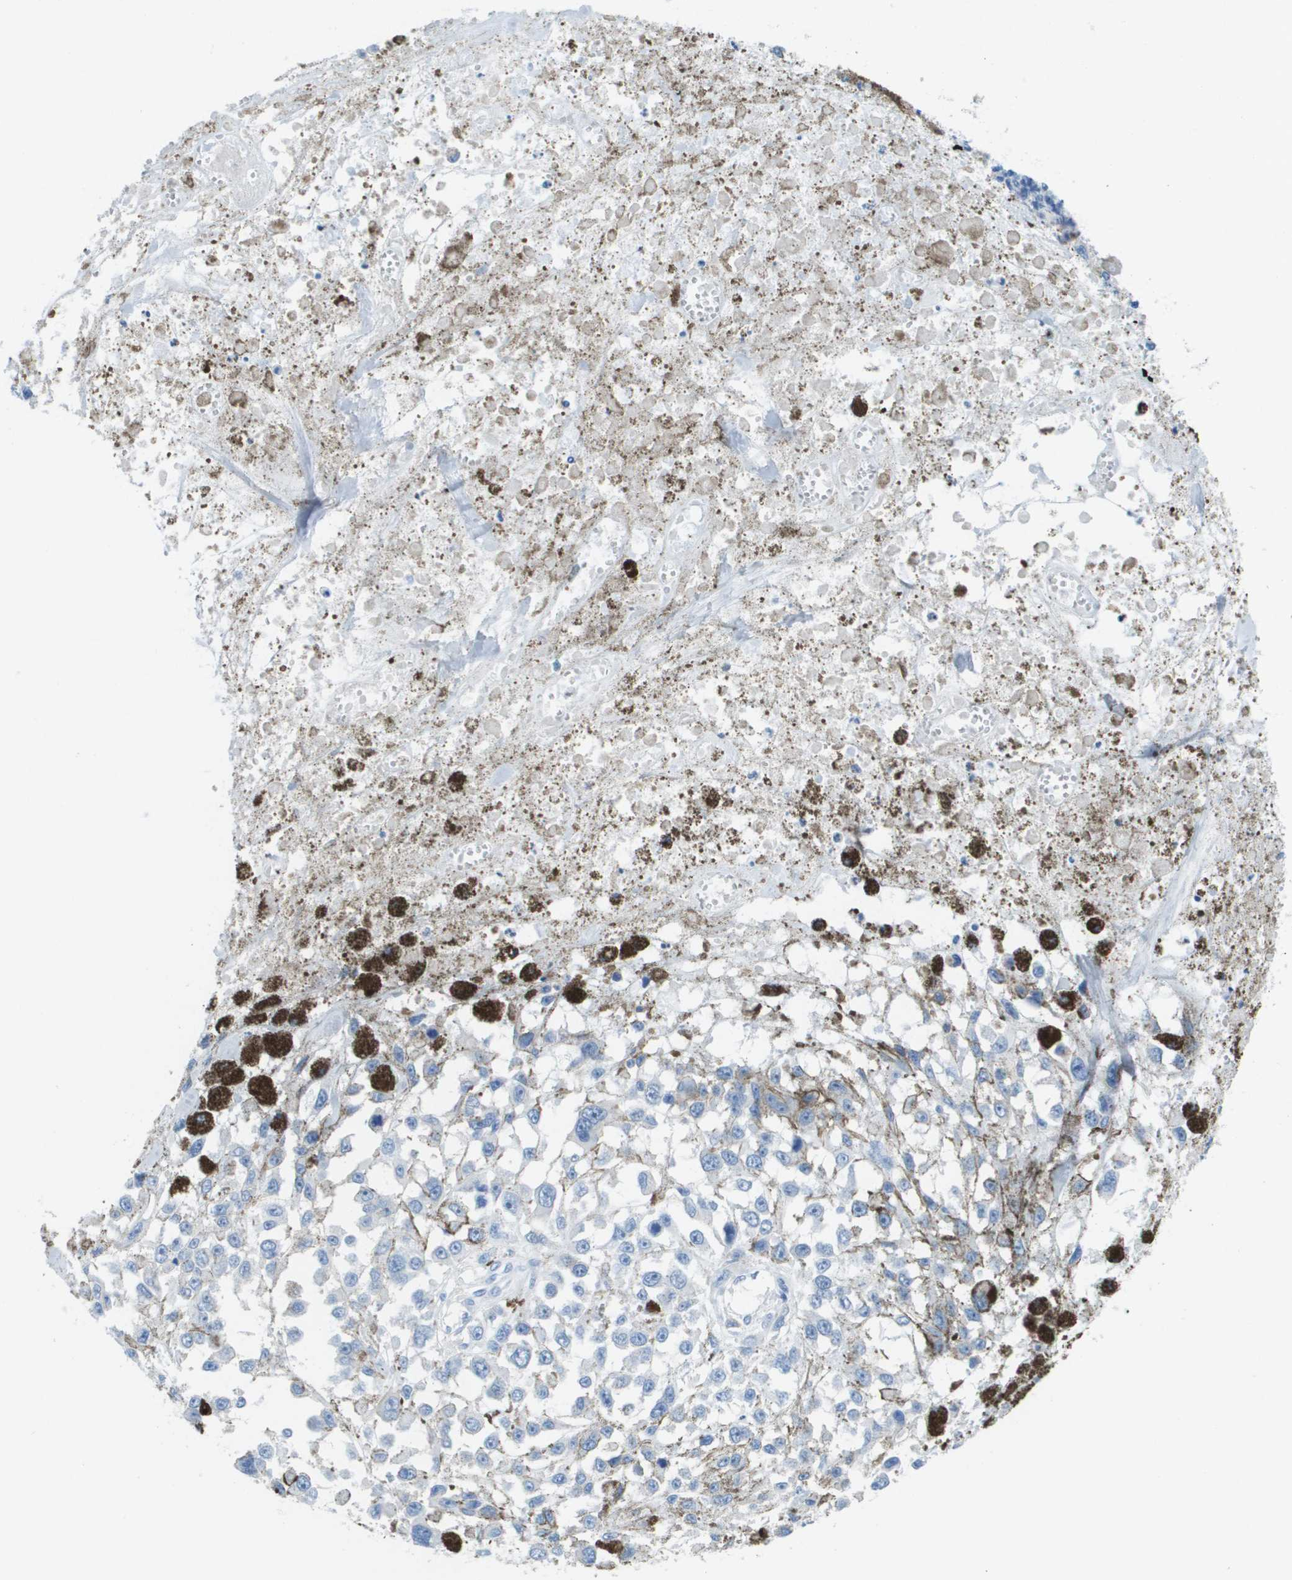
{"staining": {"intensity": "negative", "quantity": "none", "location": "none"}, "tissue": "melanoma", "cell_type": "Tumor cells", "image_type": "cancer", "snomed": [{"axis": "morphology", "description": "Malignant melanoma, Metastatic site"}, {"axis": "topography", "description": "Lymph node"}], "caption": "Tumor cells are negative for brown protein staining in melanoma.", "gene": "GPR18", "patient": {"sex": "male", "age": 59}}